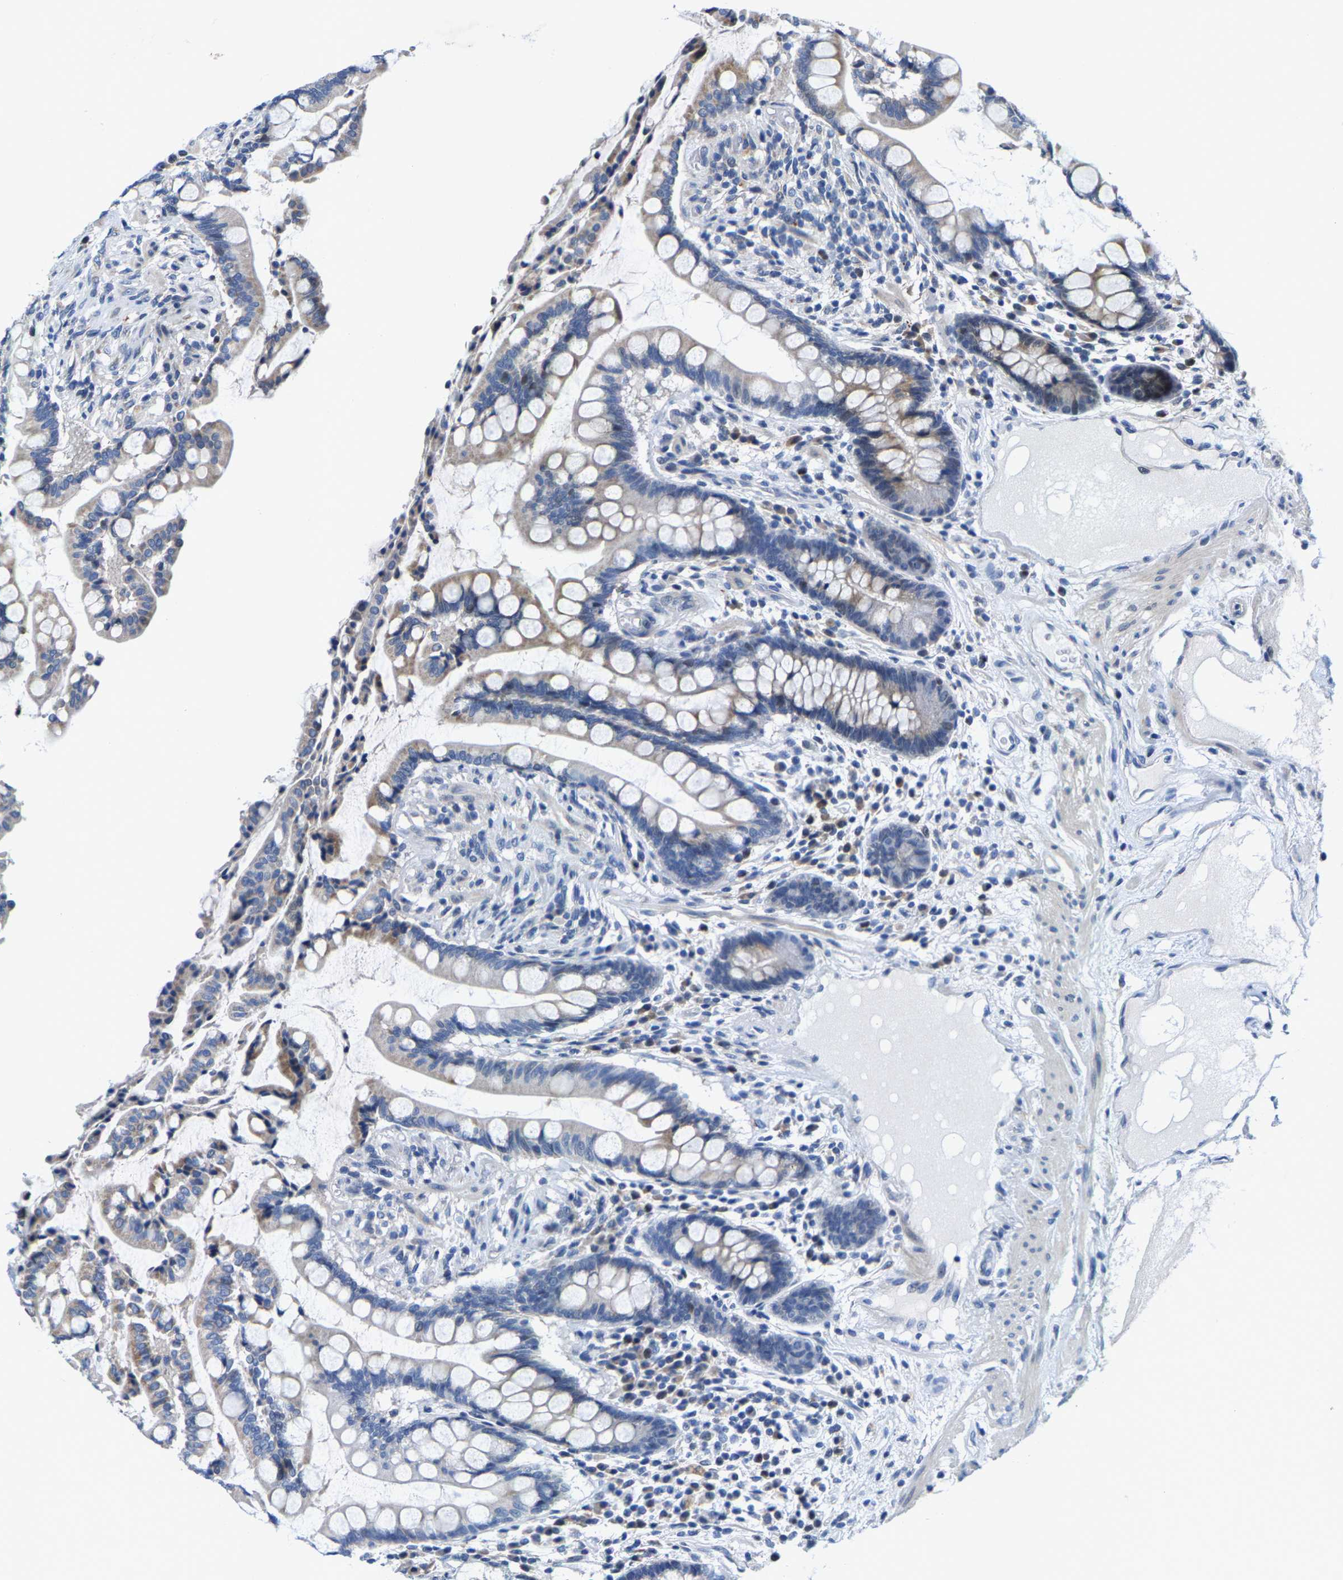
{"staining": {"intensity": "negative", "quantity": "none", "location": "none"}, "tissue": "colon", "cell_type": "Endothelial cells", "image_type": "normal", "snomed": [{"axis": "morphology", "description": "Normal tissue, NOS"}, {"axis": "topography", "description": "Colon"}], "caption": "Colon stained for a protein using immunohistochemistry (IHC) exhibits no expression endothelial cells.", "gene": "KLHL1", "patient": {"sex": "male", "age": 73}}